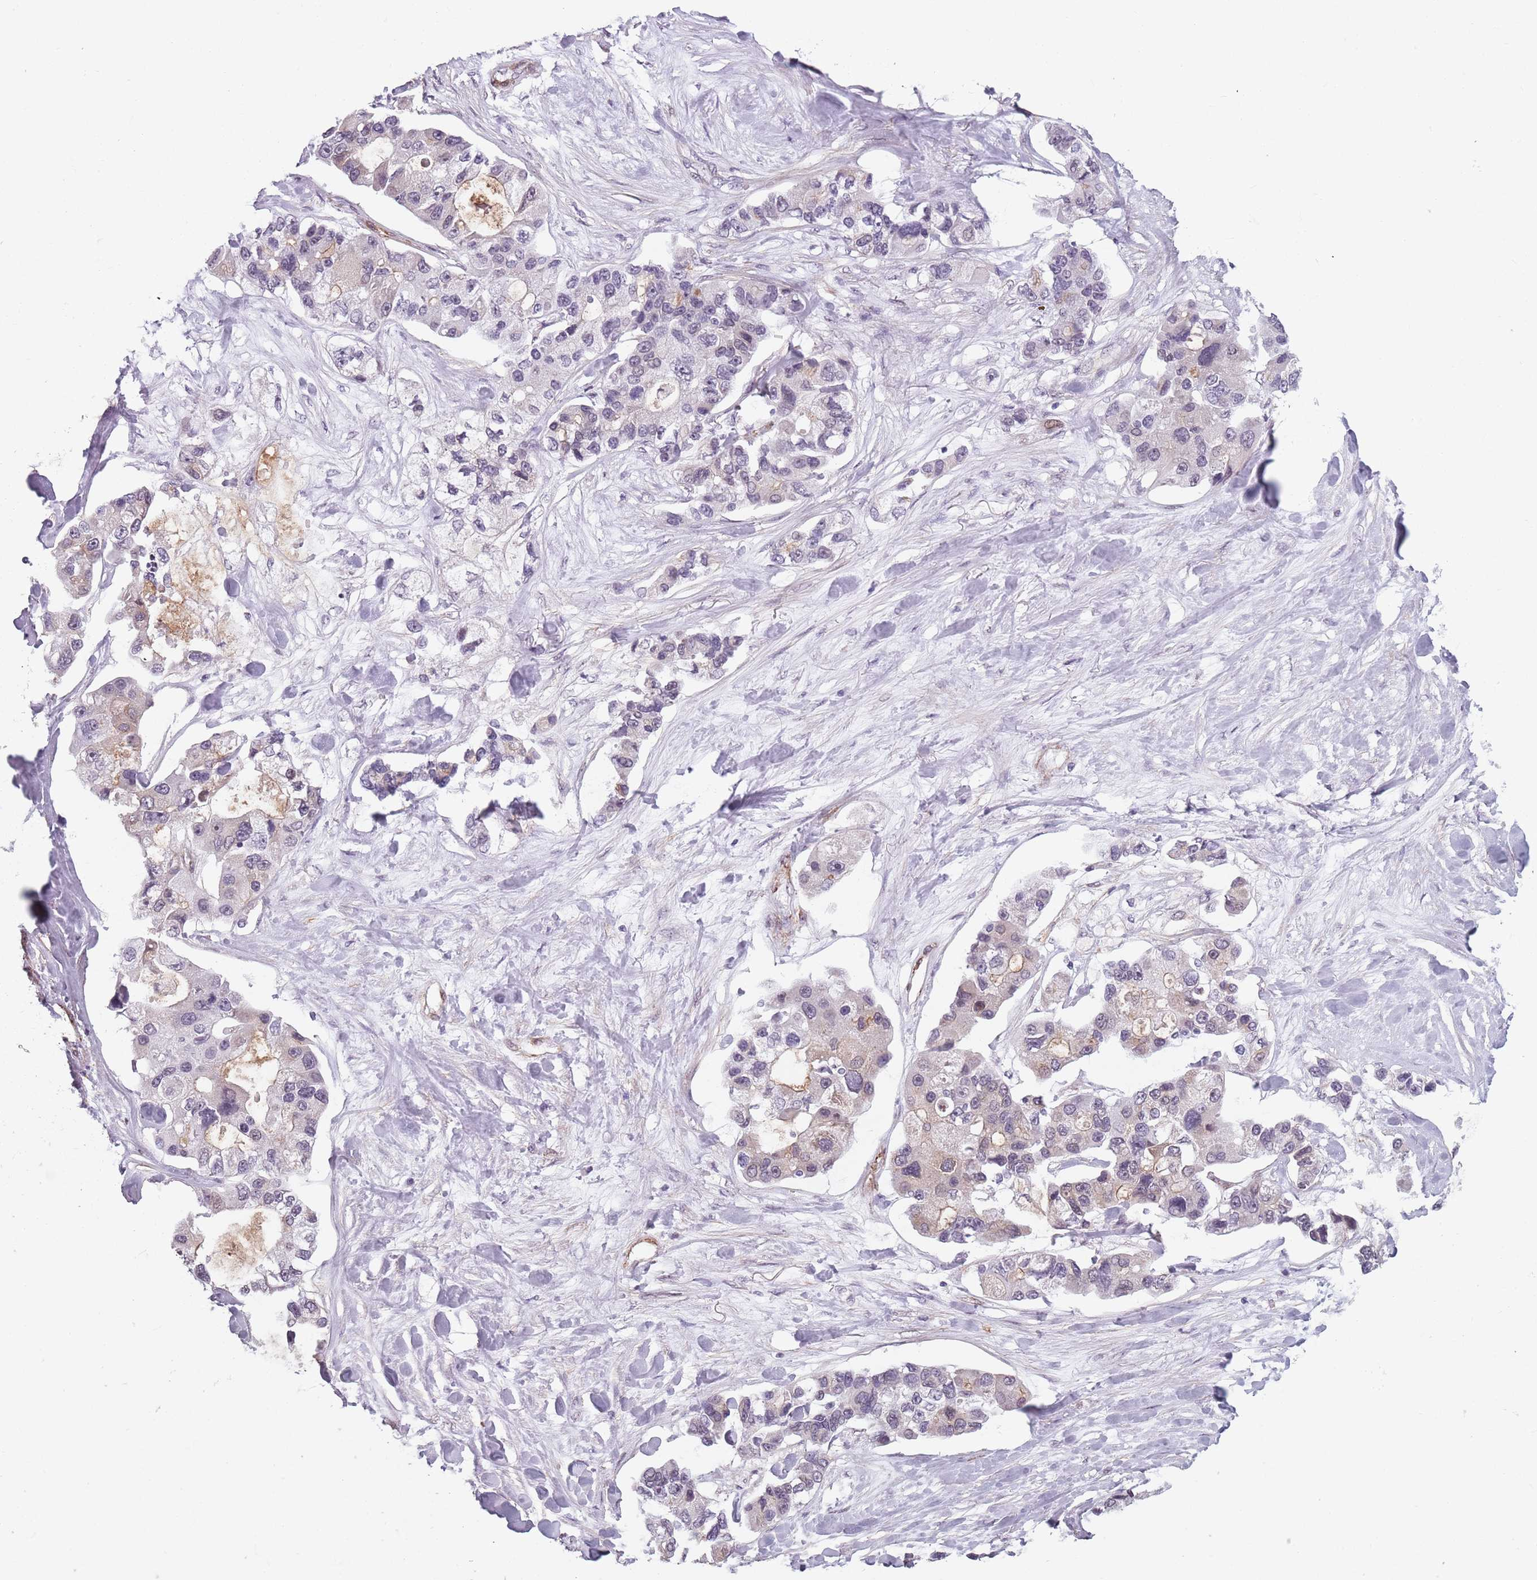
{"staining": {"intensity": "weak", "quantity": "<25%", "location": "cytoplasmic/membranous"}, "tissue": "lung cancer", "cell_type": "Tumor cells", "image_type": "cancer", "snomed": [{"axis": "morphology", "description": "Adenocarcinoma, NOS"}, {"axis": "topography", "description": "Lung"}], "caption": "DAB (3,3'-diaminobenzidine) immunohistochemical staining of lung cancer (adenocarcinoma) demonstrates no significant expression in tumor cells. The staining was performed using DAB (3,3'-diaminobenzidine) to visualize the protein expression in brown, while the nuclei were stained in blue with hematoxylin (Magnification: 20x).", "gene": "TMC4", "patient": {"sex": "female", "age": 54}}